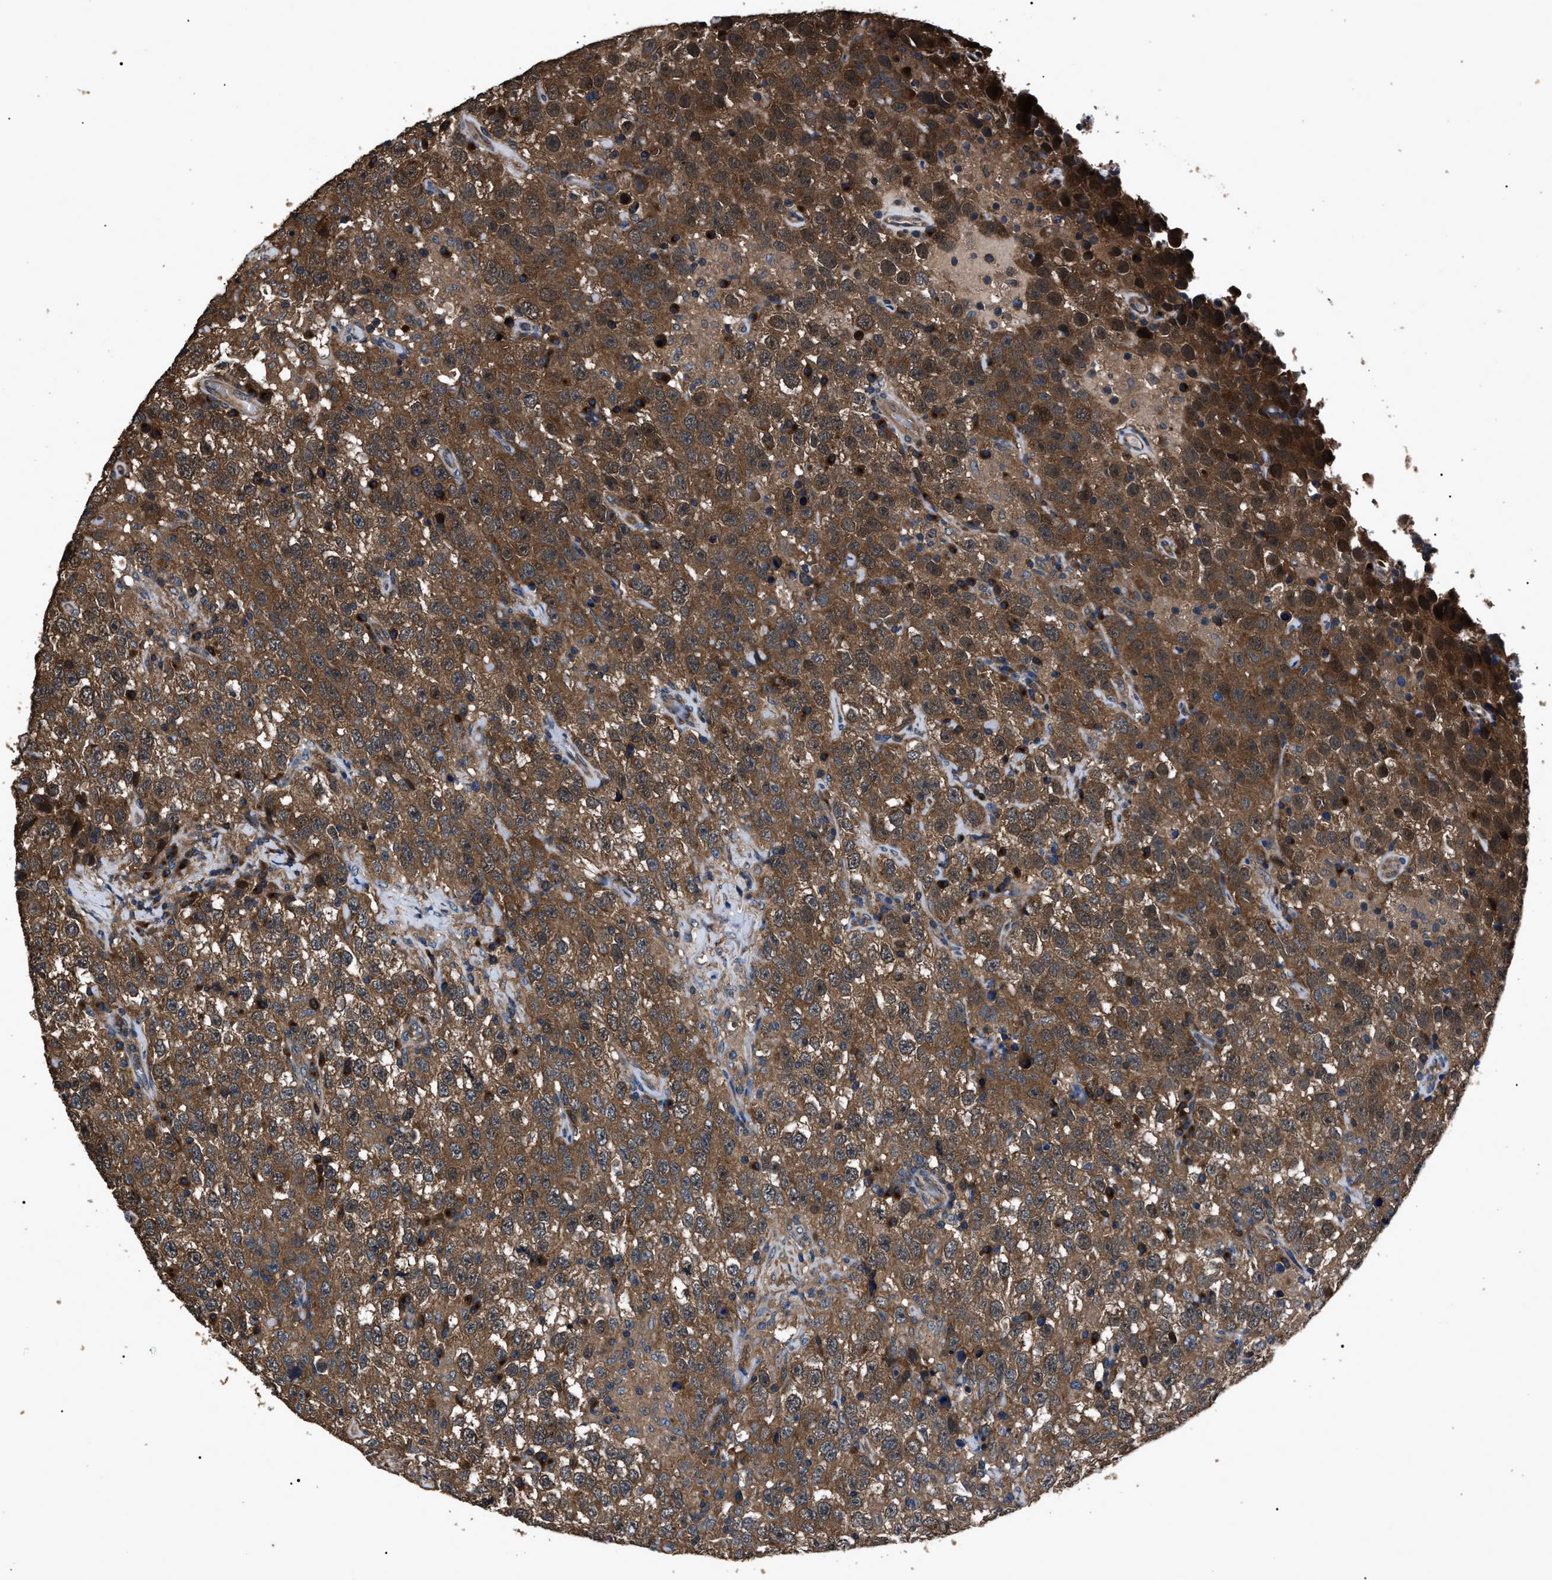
{"staining": {"intensity": "strong", "quantity": ">75%", "location": "cytoplasmic/membranous"}, "tissue": "testis cancer", "cell_type": "Tumor cells", "image_type": "cancer", "snomed": [{"axis": "morphology", "description": "Seminoma, NOS"}, {"axis": "topography", "description": "Testis"}], "caption": "Immunohistochemistry (IHC) image of human testis cancer stained for a protein (brown), which displays high levels of strong cytoplasmic/membranous expression in about >75% of tumor cells.", "gene": "RNF216", "patient": {"sex": "male", "age": 41}}